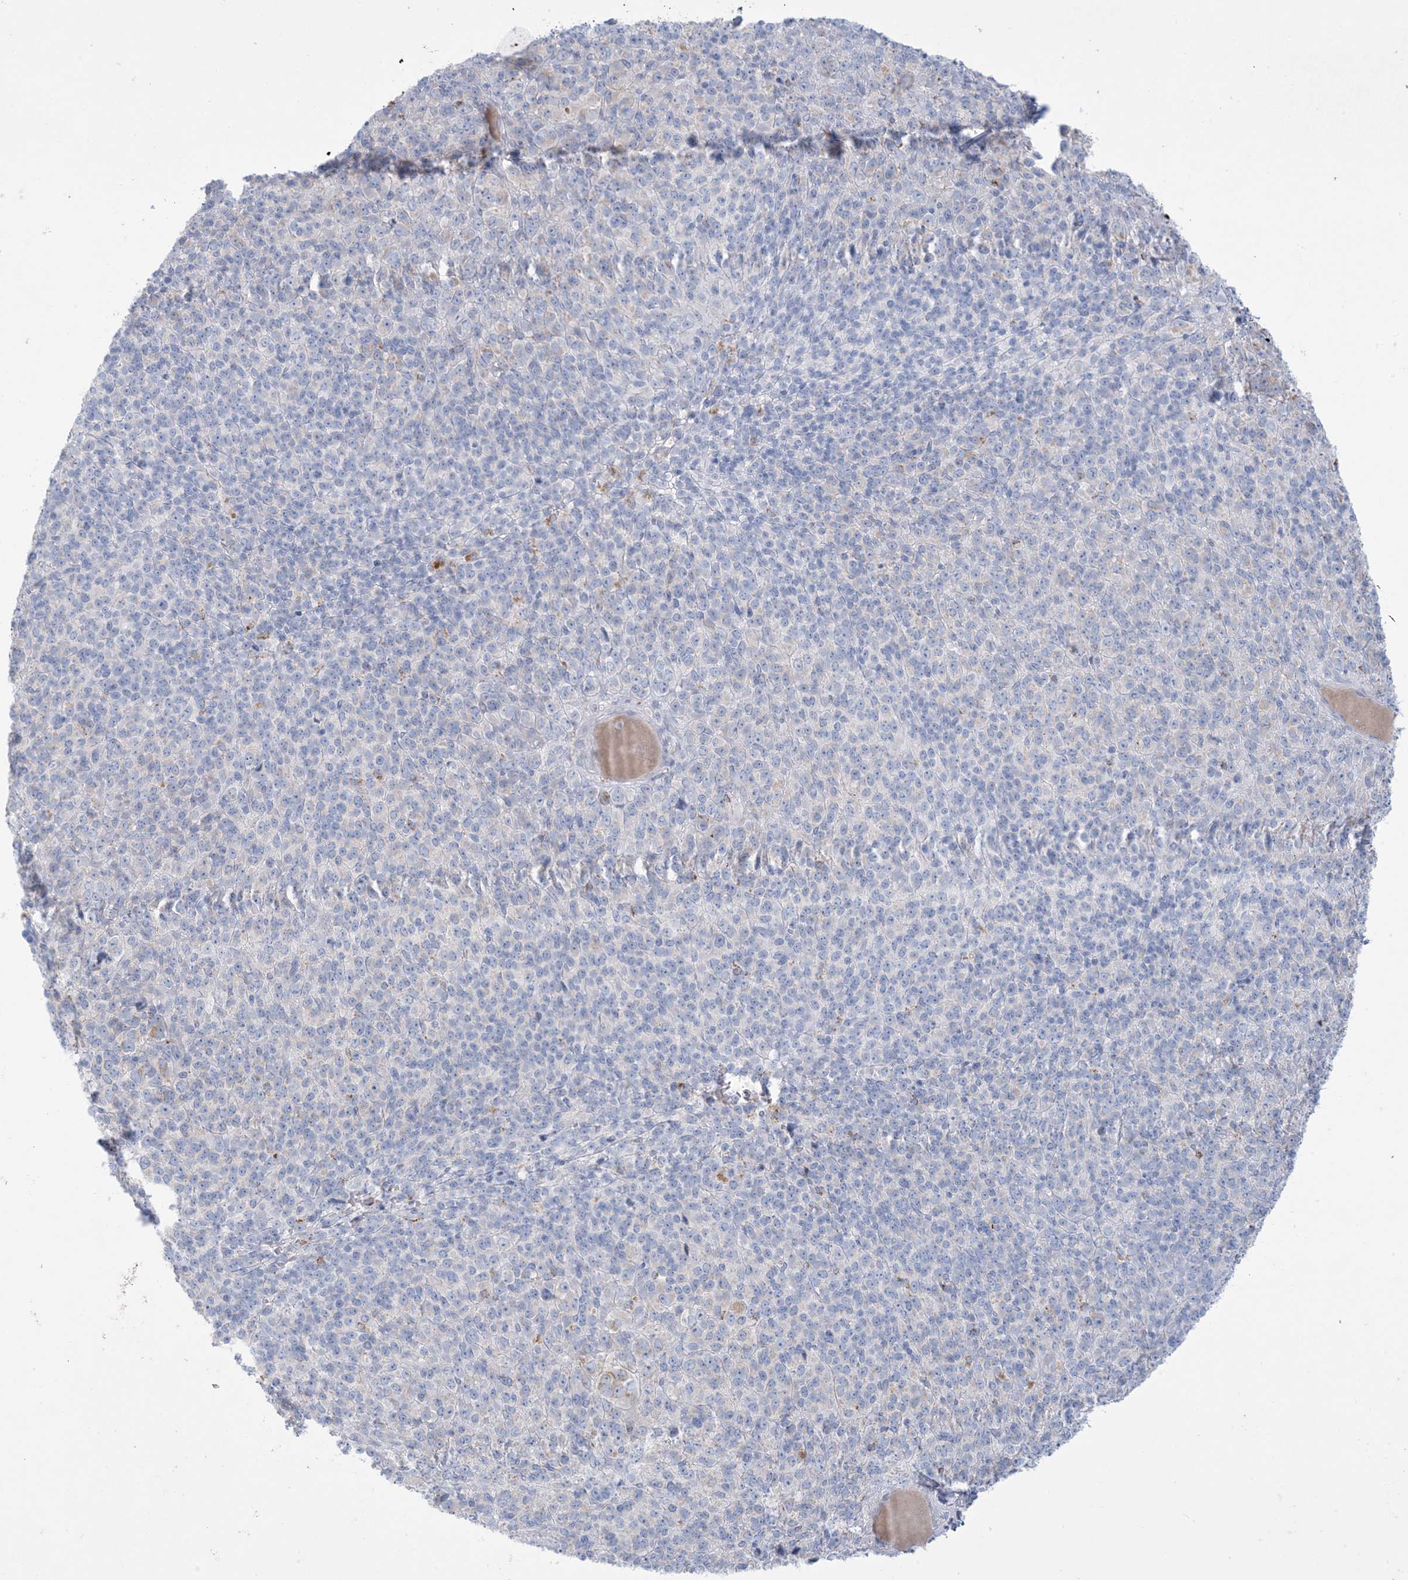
{"staining": {"intensity": "negative", "quantity": "none", "location": "none"}, "tissue": "melanoma", "cell_type": "Tumor cells", "image_type": "cancer", "snomed": [{"axis": "morphology", "description": "Malignant melanoma, Metastatic site"}, {"axis": "topography", "description": "Brain"}], "caption": "There is no significant staining in tumor cells of melanoma.", "gene": "KCTD6", "patient": {"sex": "female", "age": 56}}